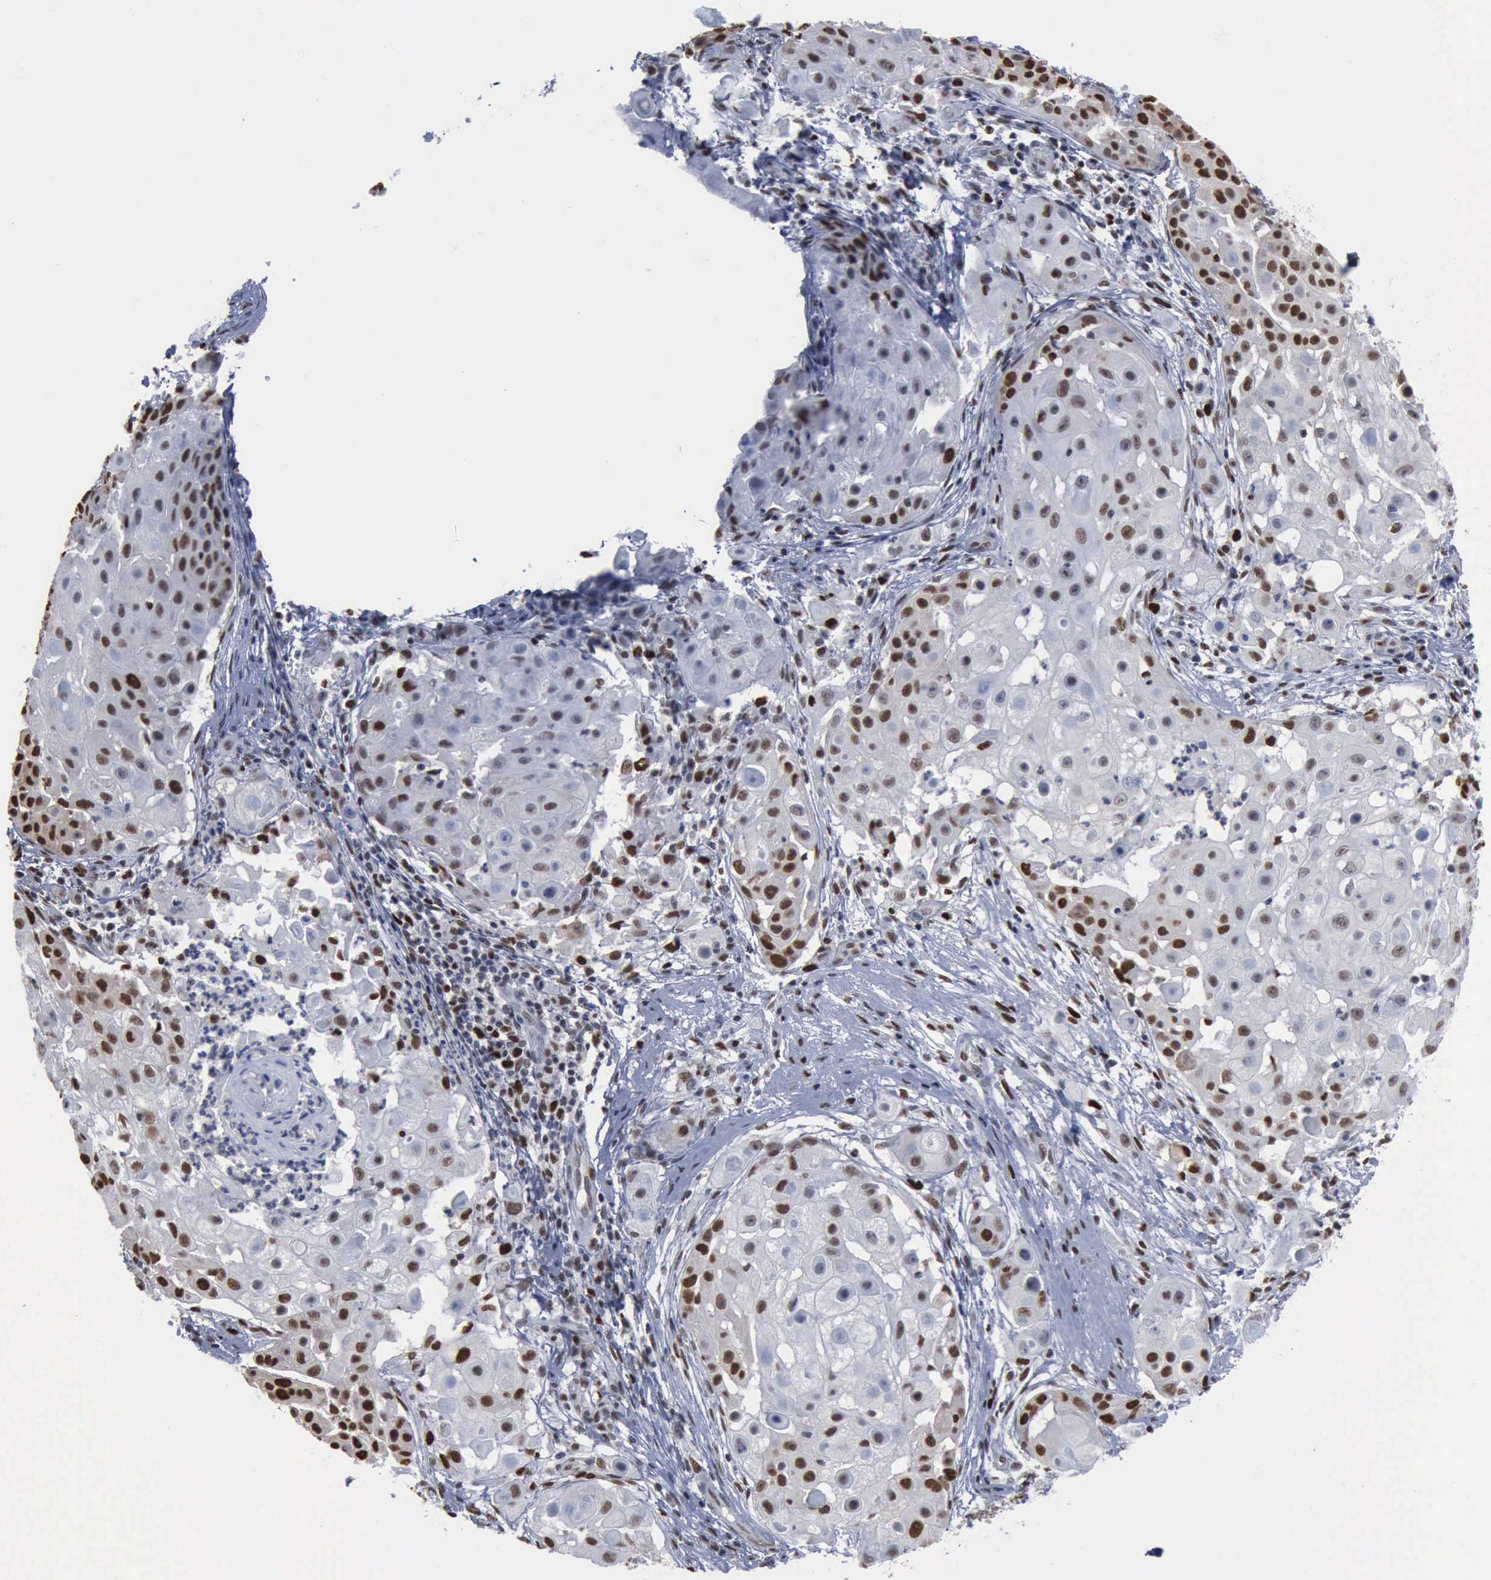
{"staining": {"intensity": "moderate", "quantity": "25%-75%", "location": "nuclear"}, "tissue": "skin cancer", "cell_type": "Tumor cells", "image_type": "cancer", "snomed": [{"axis": "morphology", "description": "Squamous cell carcinoma, NOS"}, {"axis": "topography", "description": "Skin"}], "caption": "Moderate nuclear protein staining is seen in about 25%-75% of tumor cells in skin squamous cell carcinoma.", "gene": "PCNA", "patient": {"sex": "female", "age": 57}}